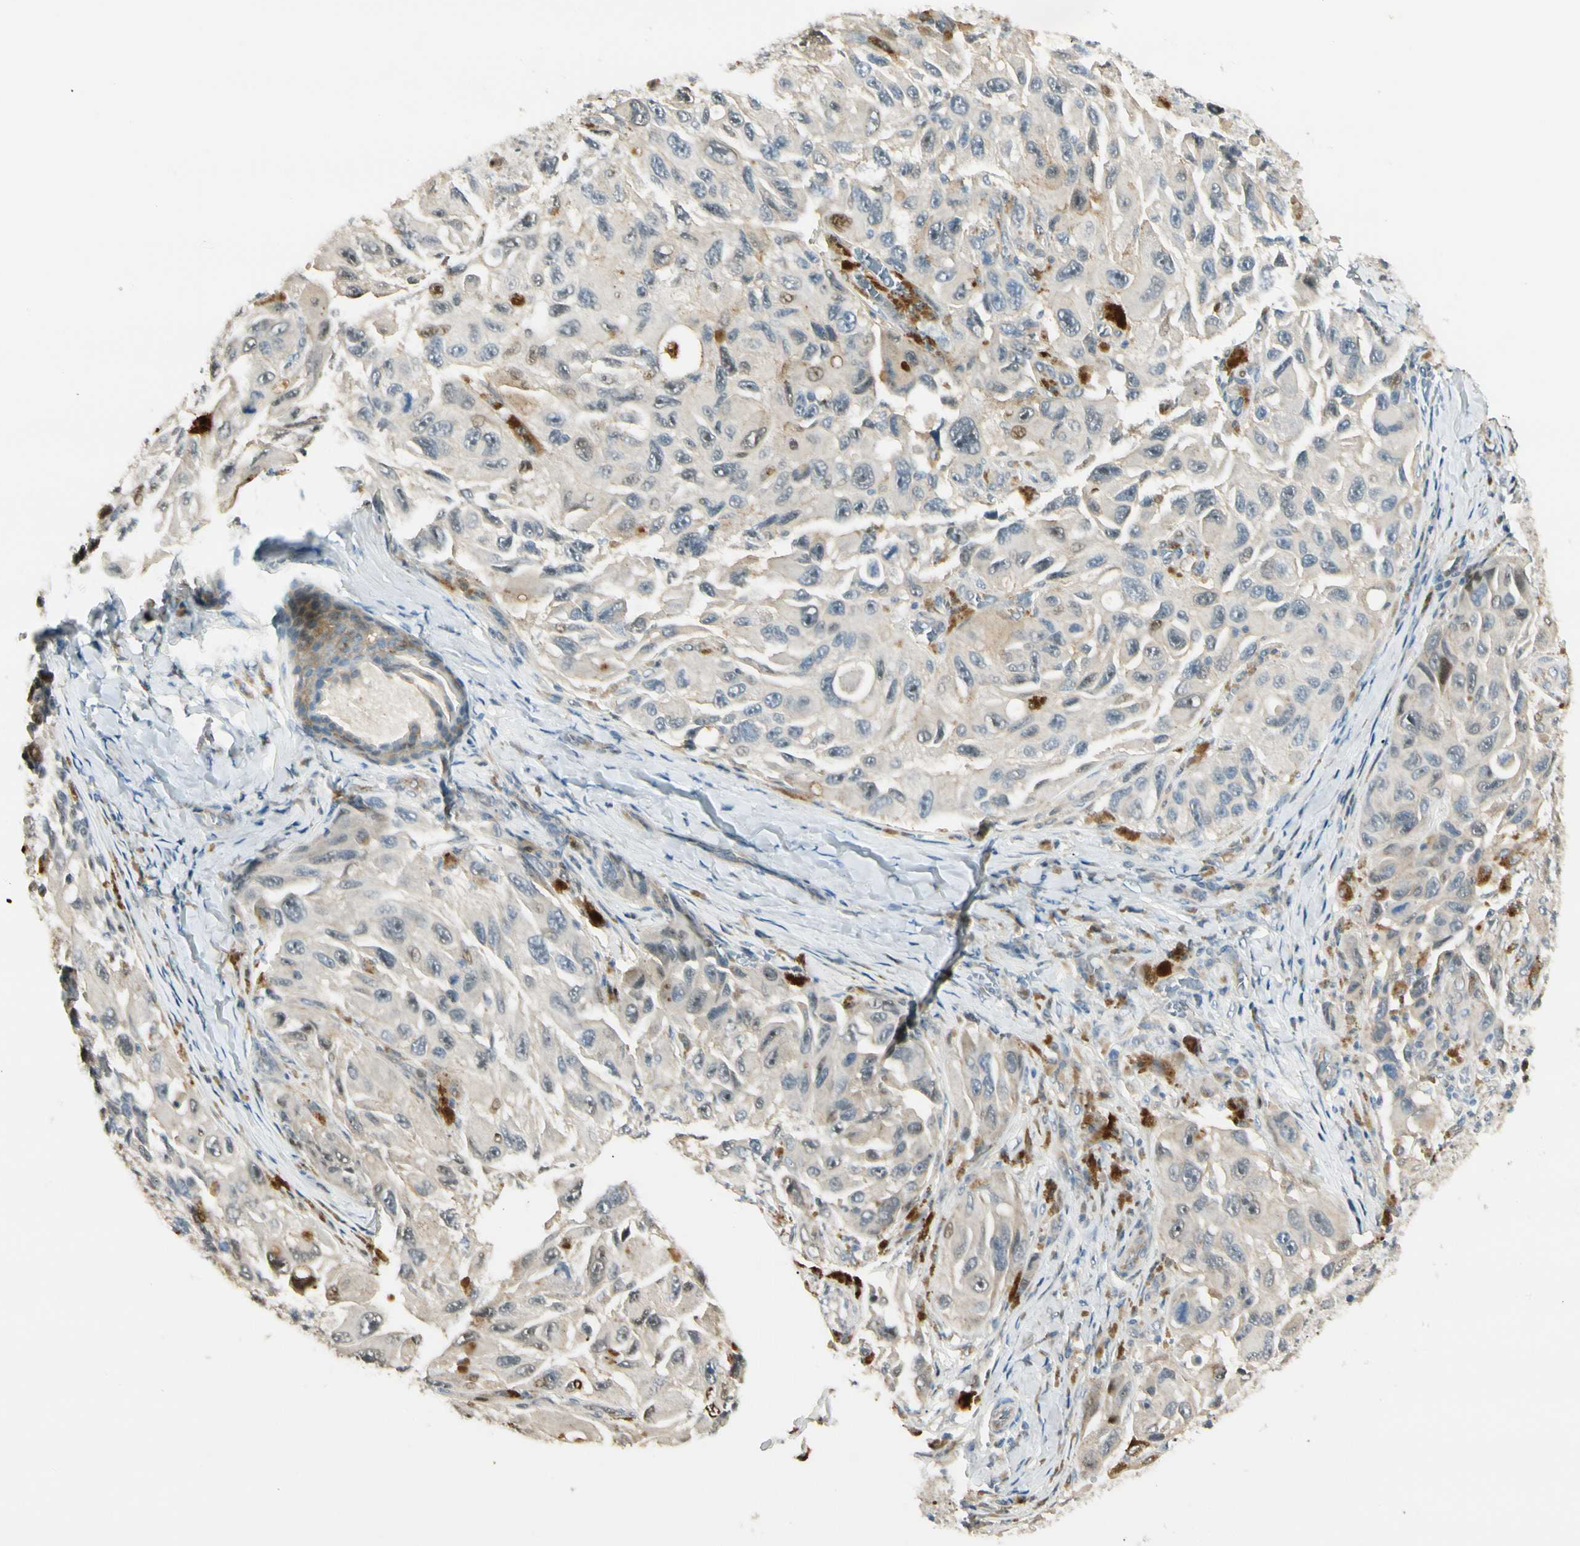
{"staining": {"intensity": "weak", "quantity": "25%-75%", "location": "cytoplasmic/membranous"}, "tissue": "melanoma", "cell_type": "Tumor cells", "image_type": "cancer", "snomed": [{"axis": "morphology", "description": "Malignant melanoma, NOS"}, {"axis": "topography", "description": "Skin"}], "caption": "Approximately 25%-75% of tumor cells in human melanoma exhibit weak cytoplasmic/membranous protein positivity as visualized by brown immunohistochemical staining.", "gene": "P3H2", "patient": {"sex": "female", "age": 73}}